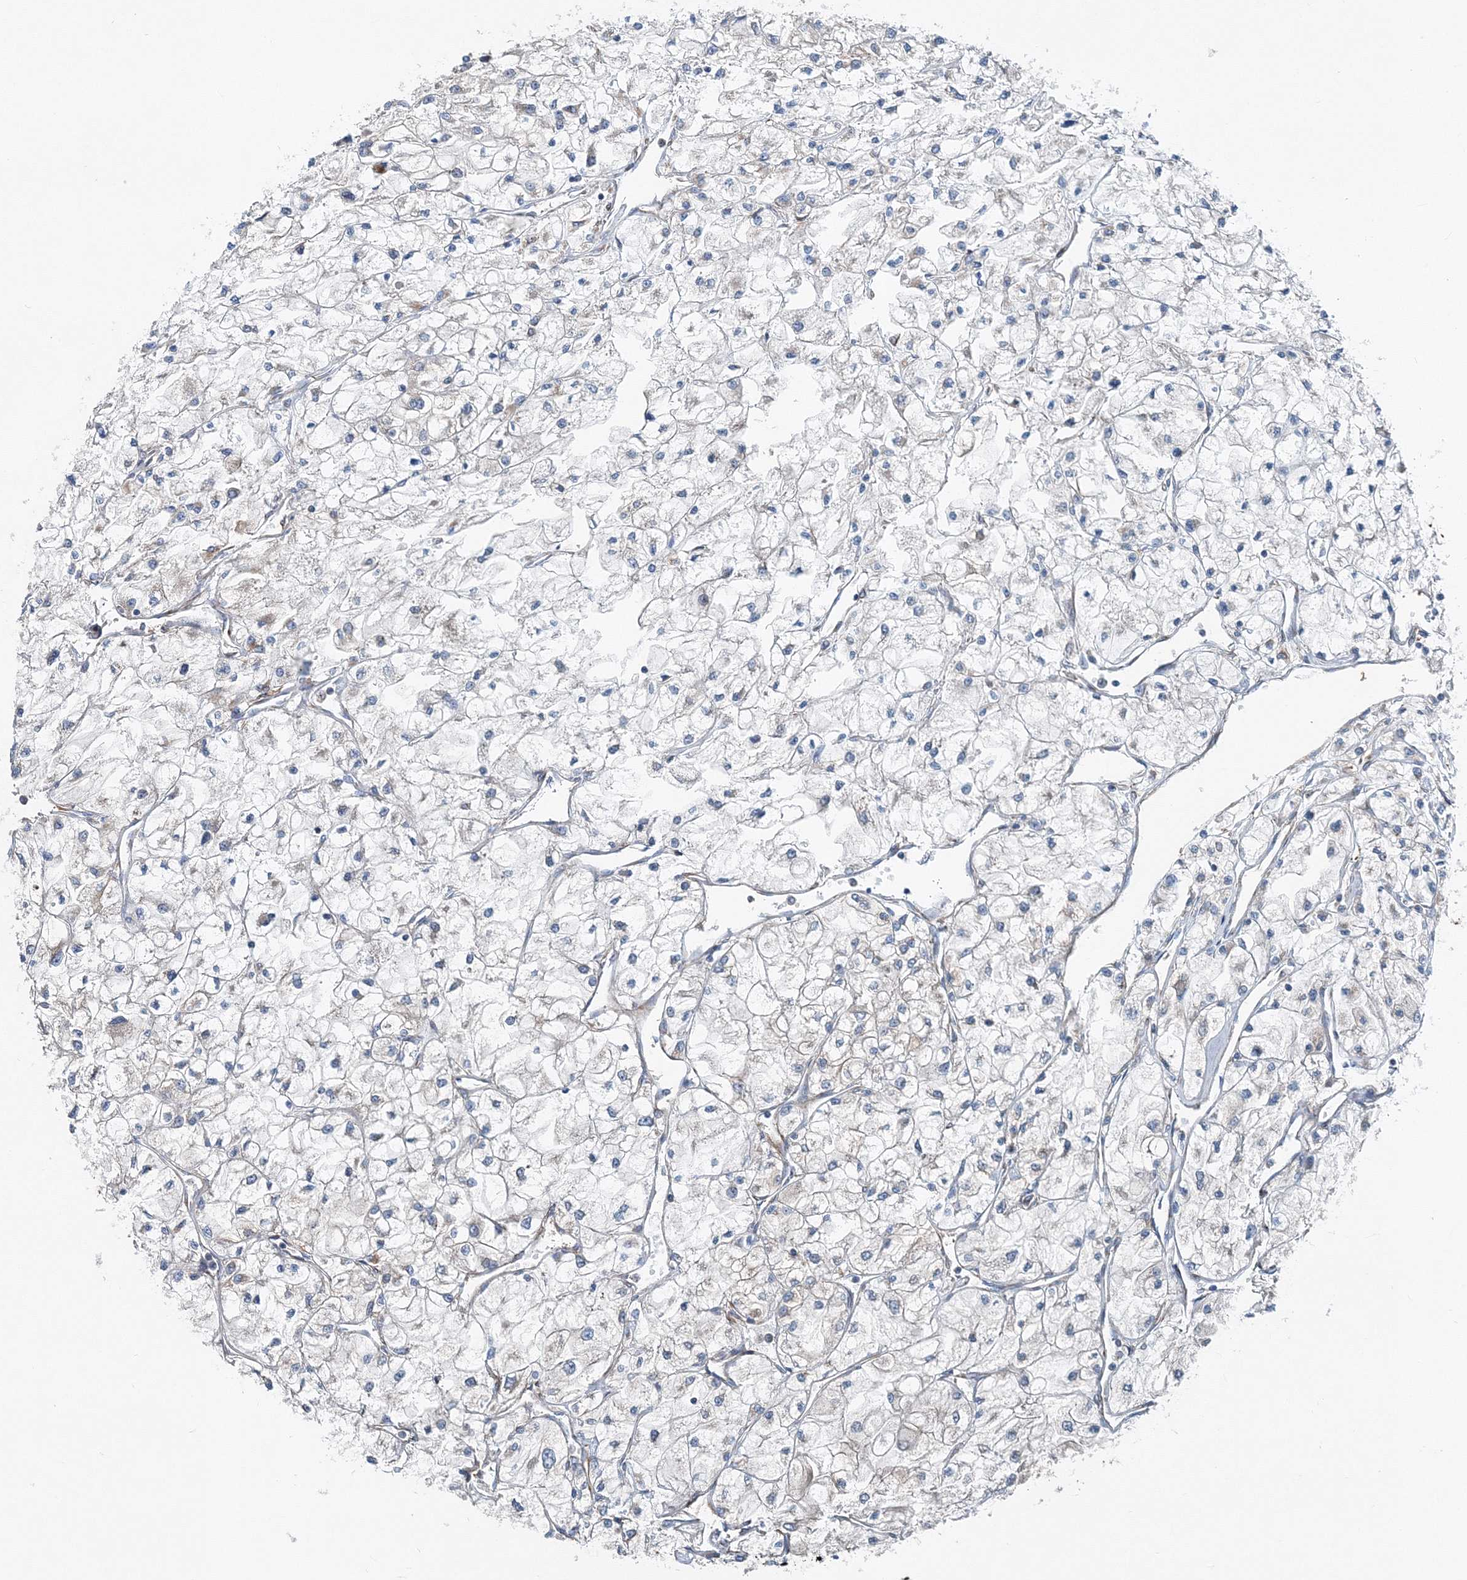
{"staining": {"intensity": "negative", "quantity": "none", "location": "none"}, "tissue": "renal cancer", "cell_type": "Tumor cells", "image_type": "cancer", "snomed": [{"axis": "morphology", "description": "Adenocarcinoma, NOS"}, {"axis": "topography", "description": "Kidney"}], "caption": "Immunohistochemistry micrograph of neoplastic tissue: human adenocarcinoma (renal) stained with DAB shows no significant protein staining in tumor cells. (Brightfield microscopy of DAB IHC at high magnification).", "gene": "MPHOSPH9", "patient": {"sex": "male", "age": 80}}